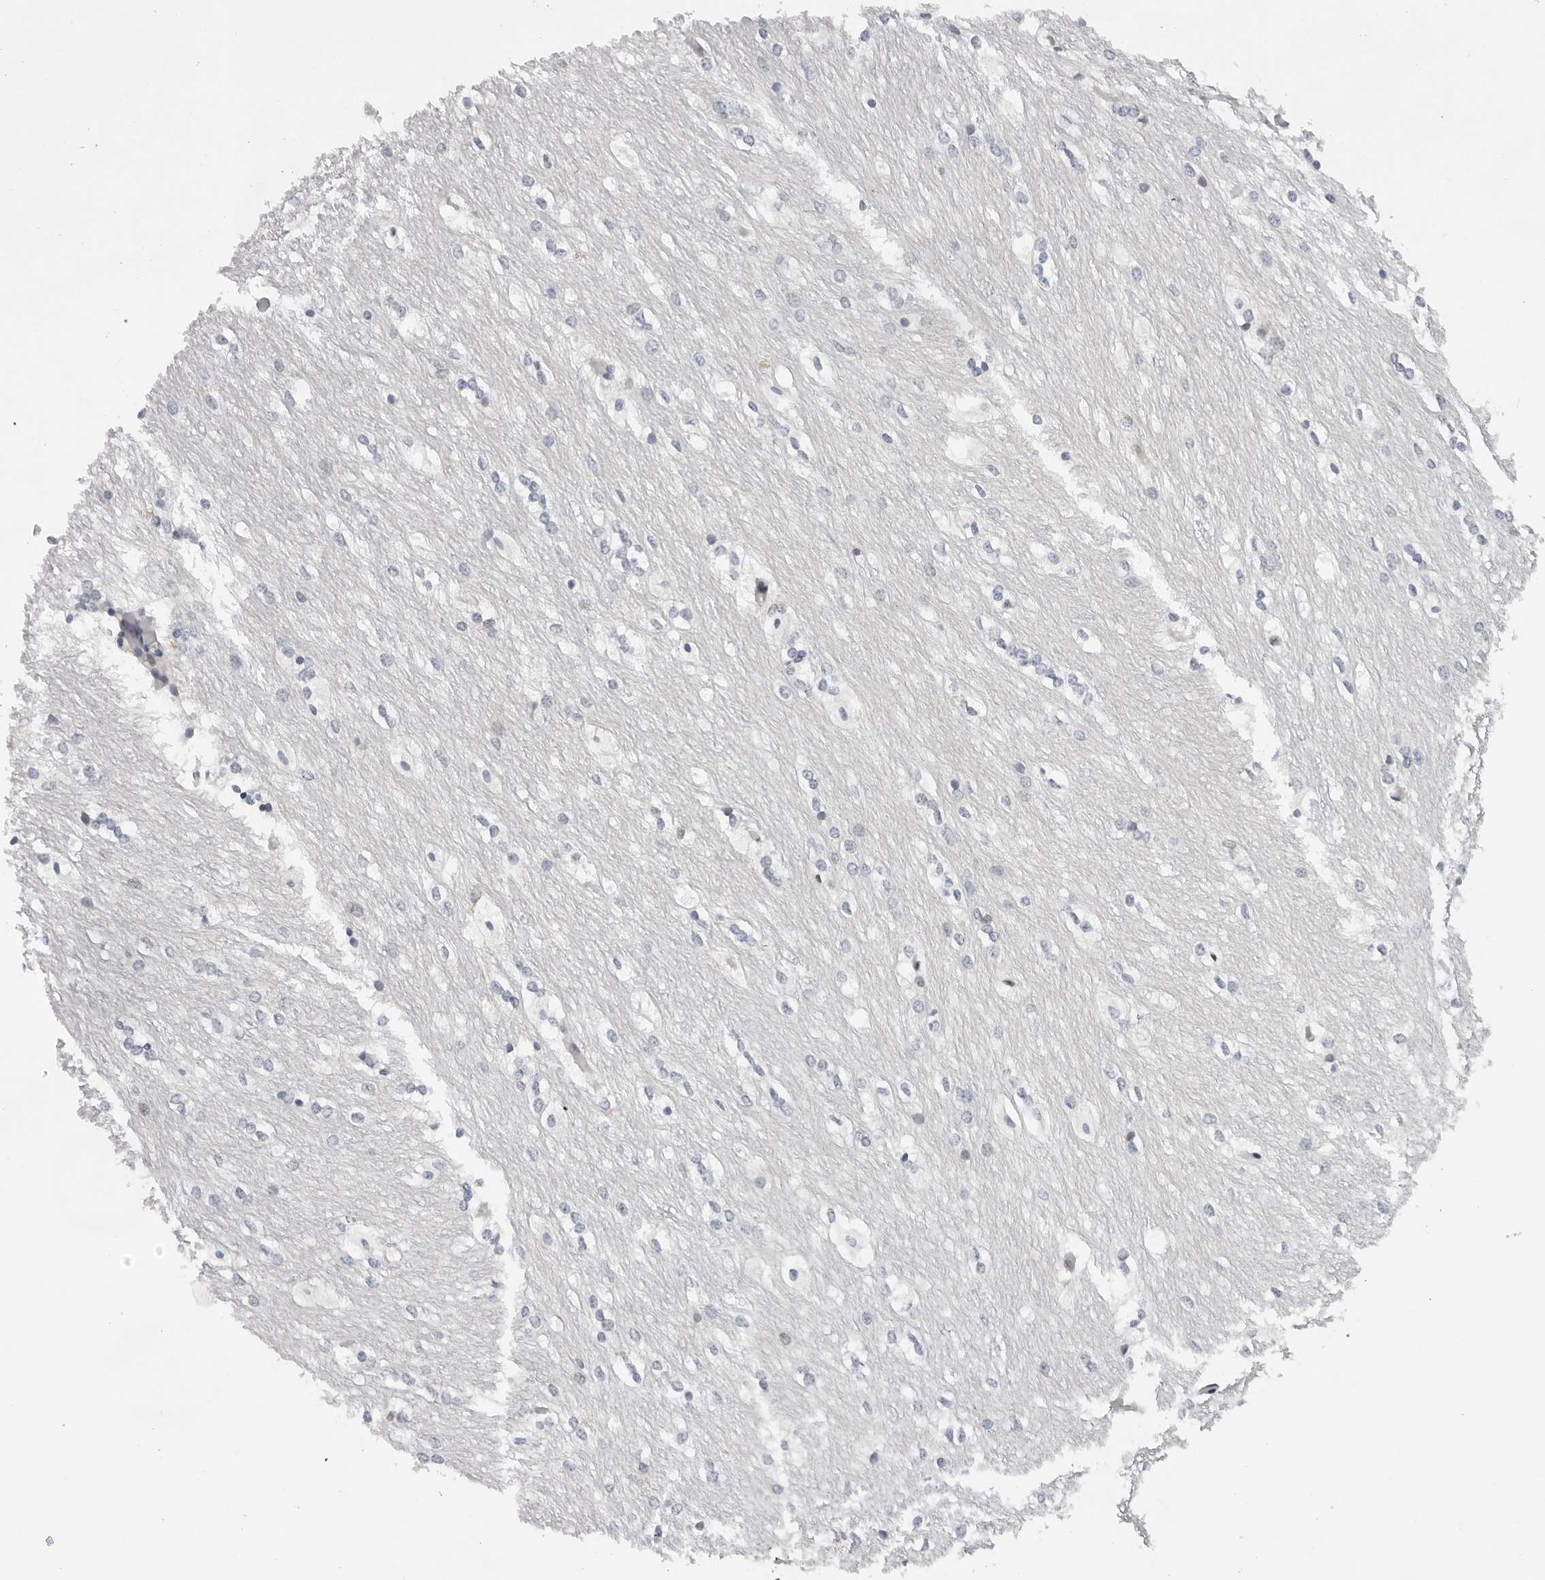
{"staining": {"intensity": "weak", "quantity": "<25%", "location": "nuclear"}, "tissue": "caudate", "cell_type": "Glial cells", "image_type": "normal", "snomed": [{"axis": "morphology", "description": "Normal tissue, NOS"}, {"axis": "topography", "description": "Lateral ventricle wall"}], "caption": "Immunohistochemistry micrograph of normal human caudate stained for a protein (brown), which exhibits no positivity in glial cells.", "gene": "OGG1", "patient": {"sex": "female", "age": 19}}